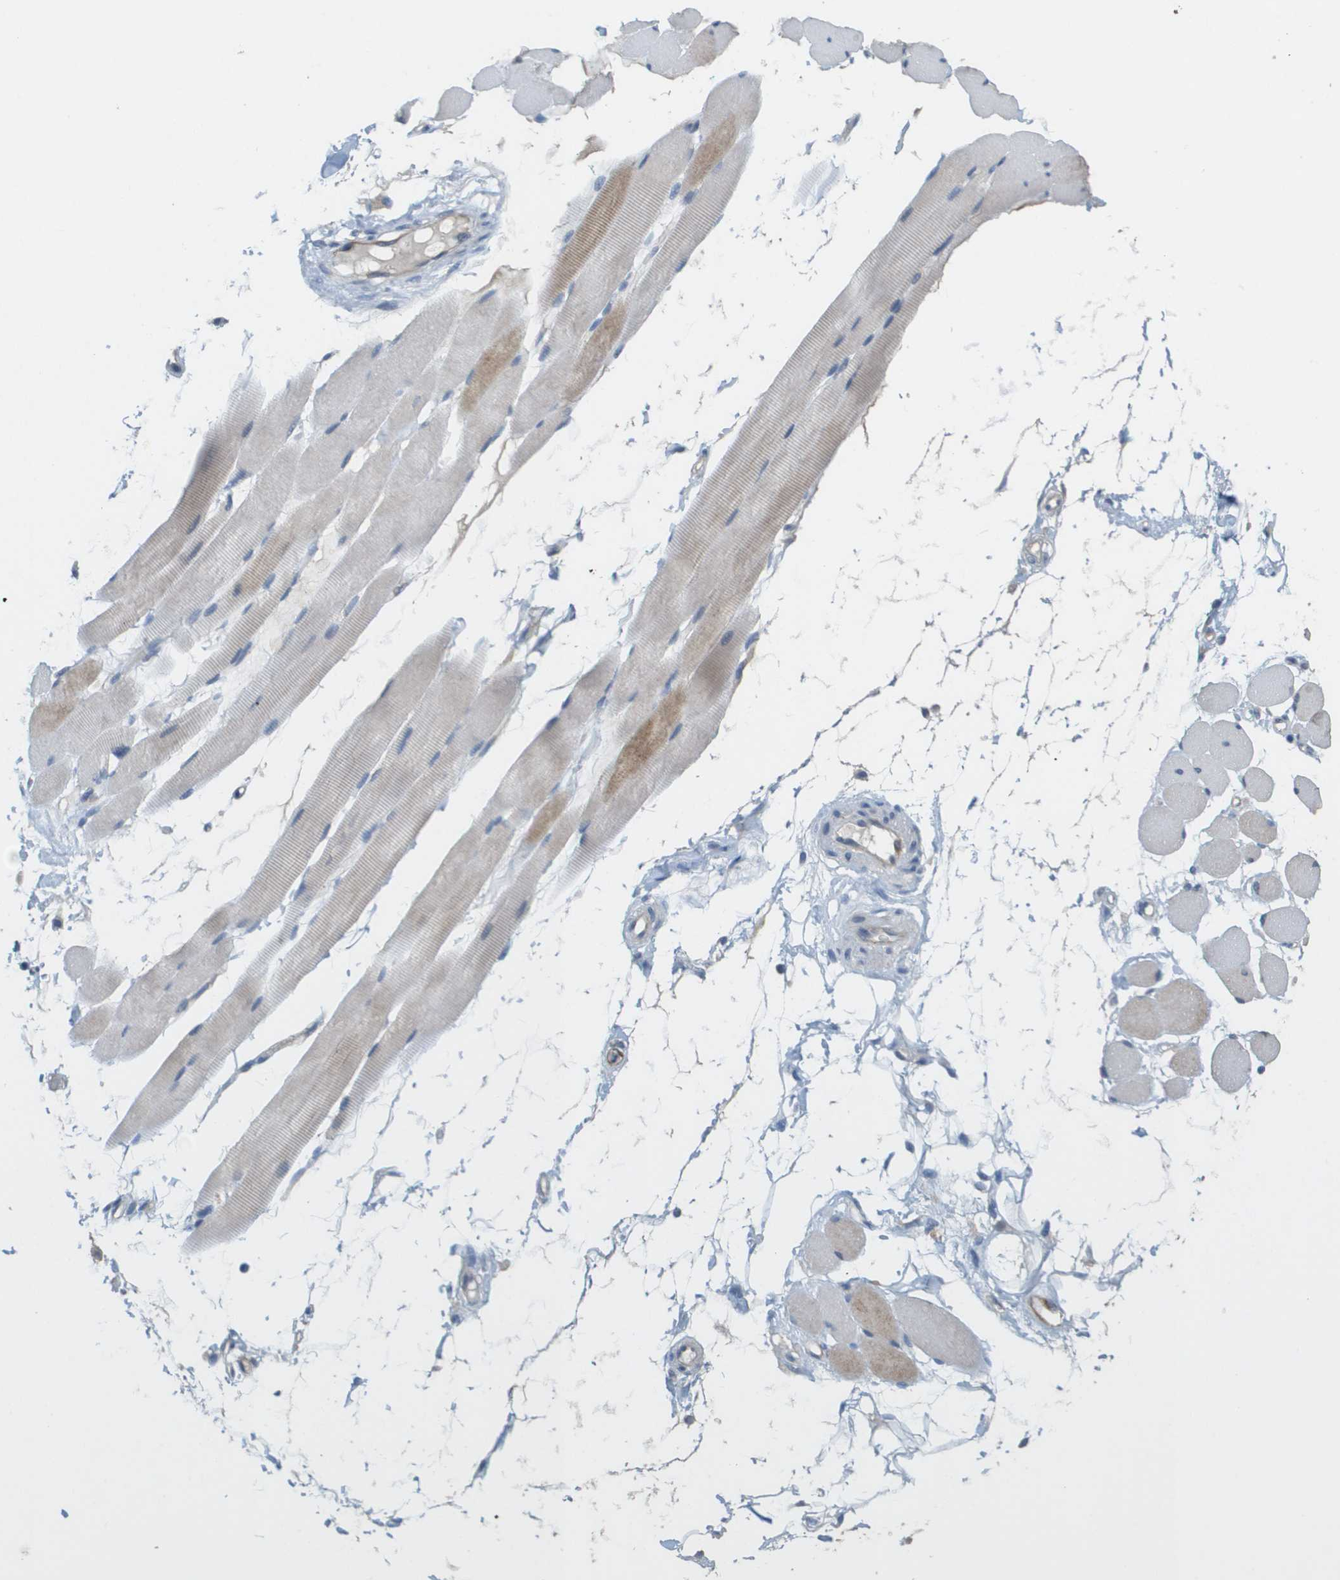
{"staining": {"intensity": "moderate", "quantity": "25%-75%", "location": "cytoplasmic/membranous"}, "tissue": "skeletal muscle", "cell_type": "Myocytes", "image_type": "normal", "snomed": [{"axis": "morphology", "description": "Normal tissue, NOS"}, {"axis": "topography", "description": "Skeletal muscle"}, {"axis": "topography", "description": "Peripheral nerve tissue"}], "caption": "Immunohistochemical staining of normal human skeletal muscle reveals moderate cytoplasmic/membranous protein staining in about 25%-75% of myocytes.", "gene": "ANGPT2", "patient": {"sex": "female", "age": 84}}